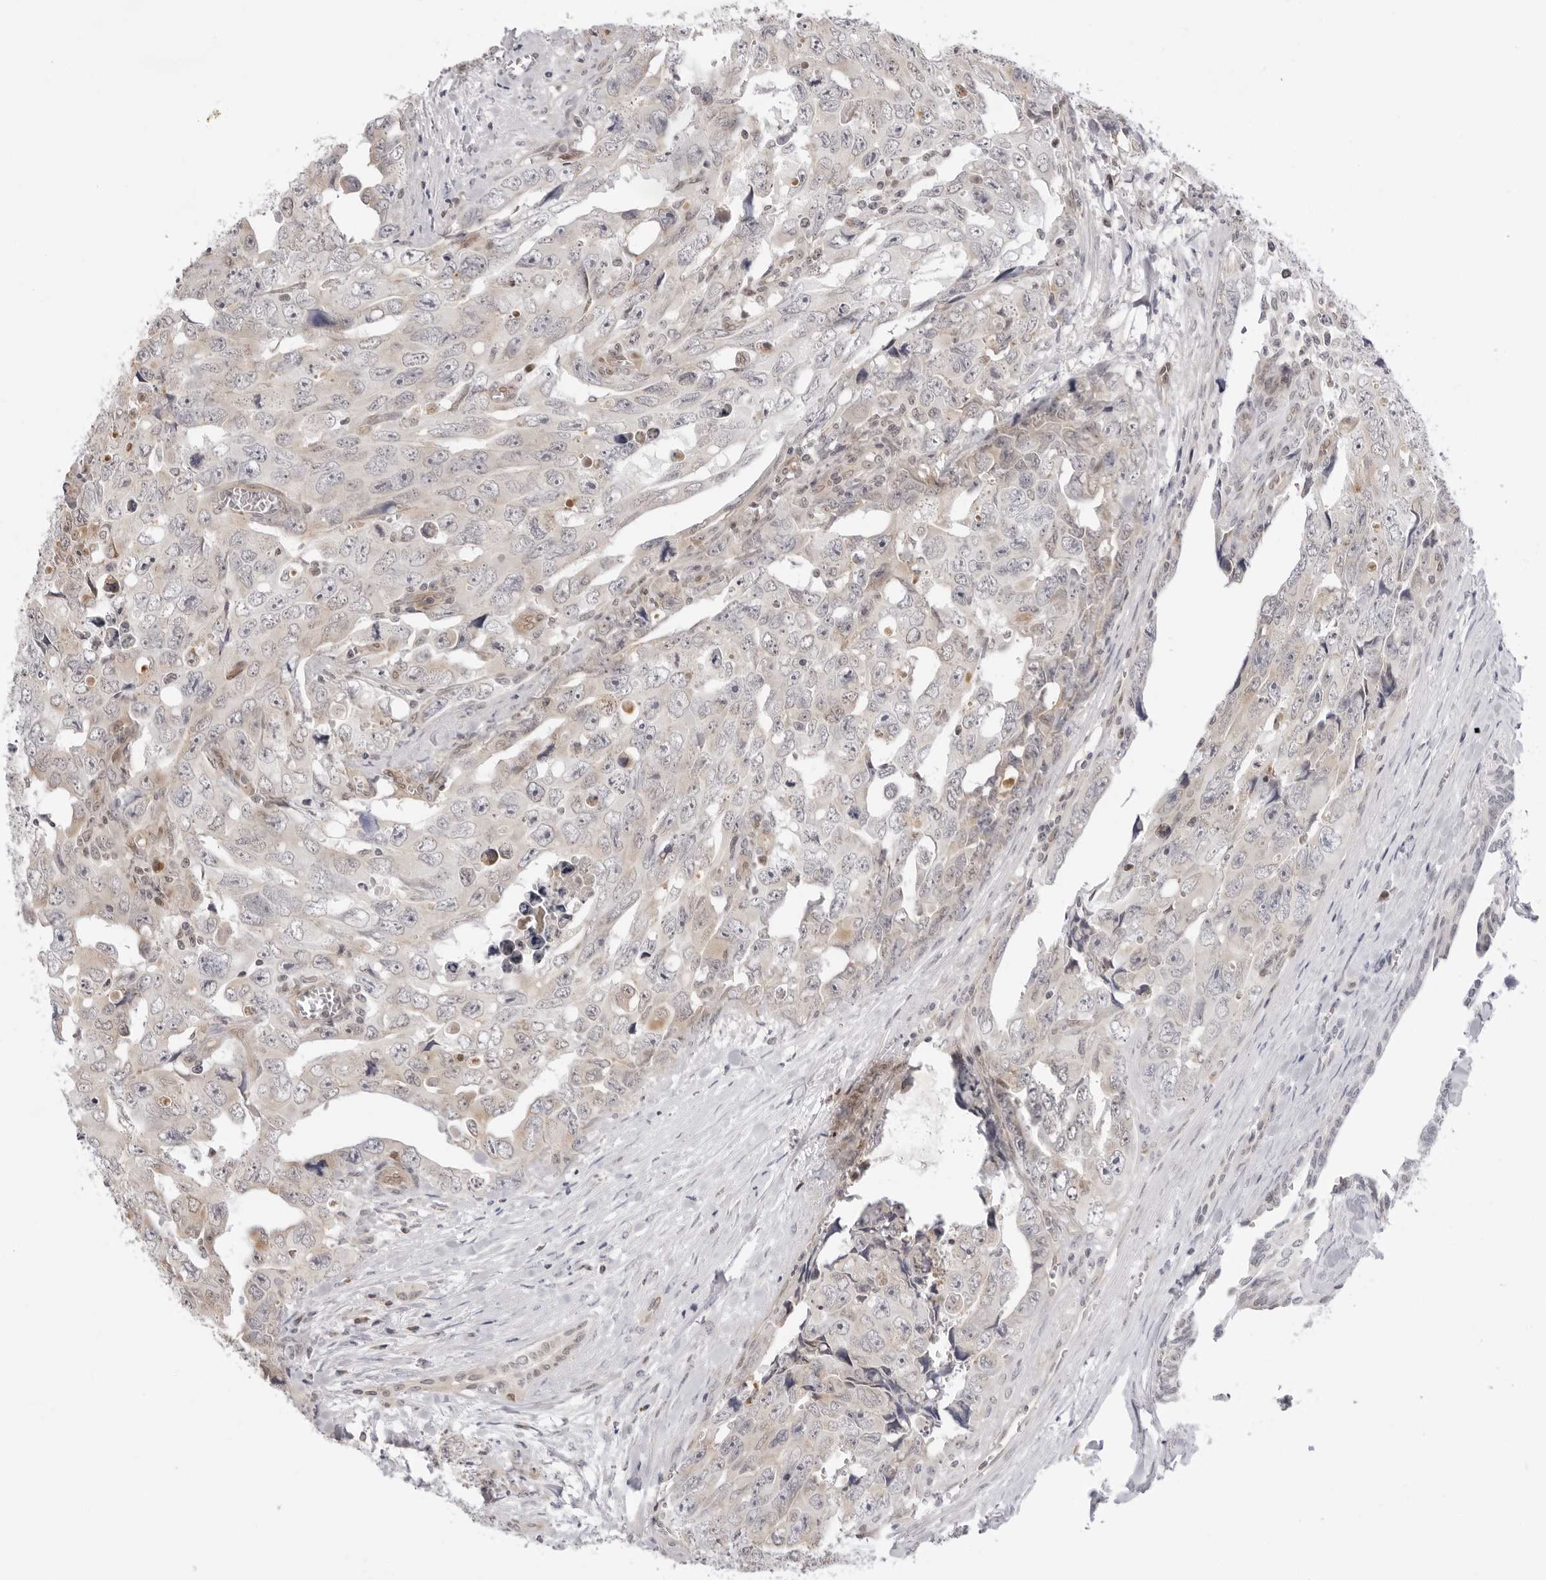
{"staining": {"intensity": "negative", "quantity": "none", "location": "none"}, "tissue": "testis cancer", "cell_type": "Tumor cells", "image_type": "cancer", "snomed": [{"axis": "morphology", "description": "Carcinoma, Embryonal, NOS"}, {"axis": "topography", "description": "Testis"}], "caption": "An image of human testis cancer (embryonal carcinoma) is negative for staining in tumor cells.", "gene": "FDPS", "patient": {"sex": "male", "age": 28}}